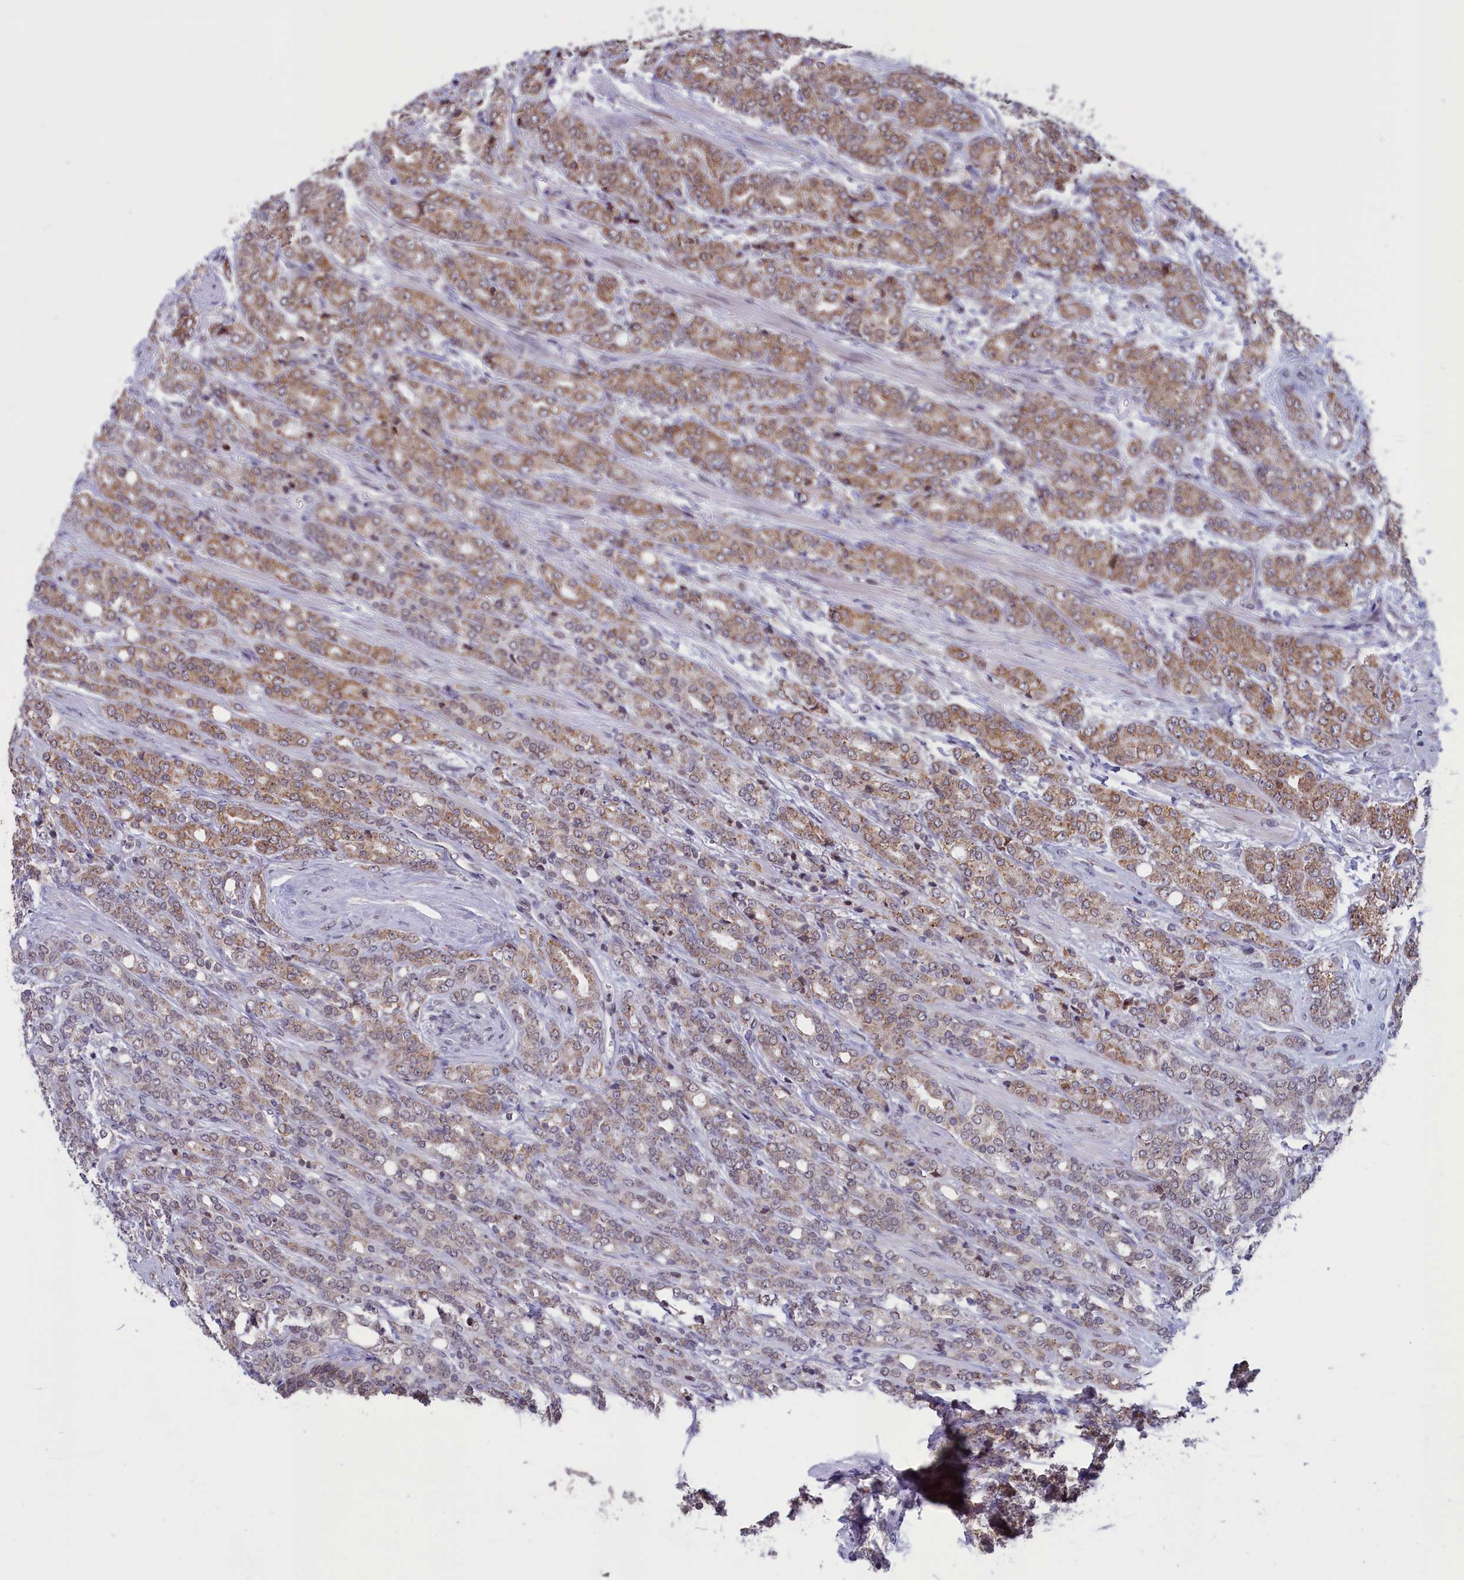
{"staining": {"intensity": "moderate", "quantity": ">75%", "location": "cytoplasmic/membranous"}, "tissue": "prostate cancer", "cell_type": "Tumor cells", "image_type": "cancer", "snomed": [{"axis": "morphology", "description": "Adenocarcinoma, High grade"}, {"axis": "topography", "description": "Prostate"}], "caption": "This histopathology image demonstrates immunohistochemistry (IHC) staining of human prostate cancer (adenocarcinoma (high-grade)), with medium moderate cytoplasmic/membranous staining in approximately >75% of tumor cells.", "gene": "PARS2", "patient": {"sex": "male", "age": 62}}